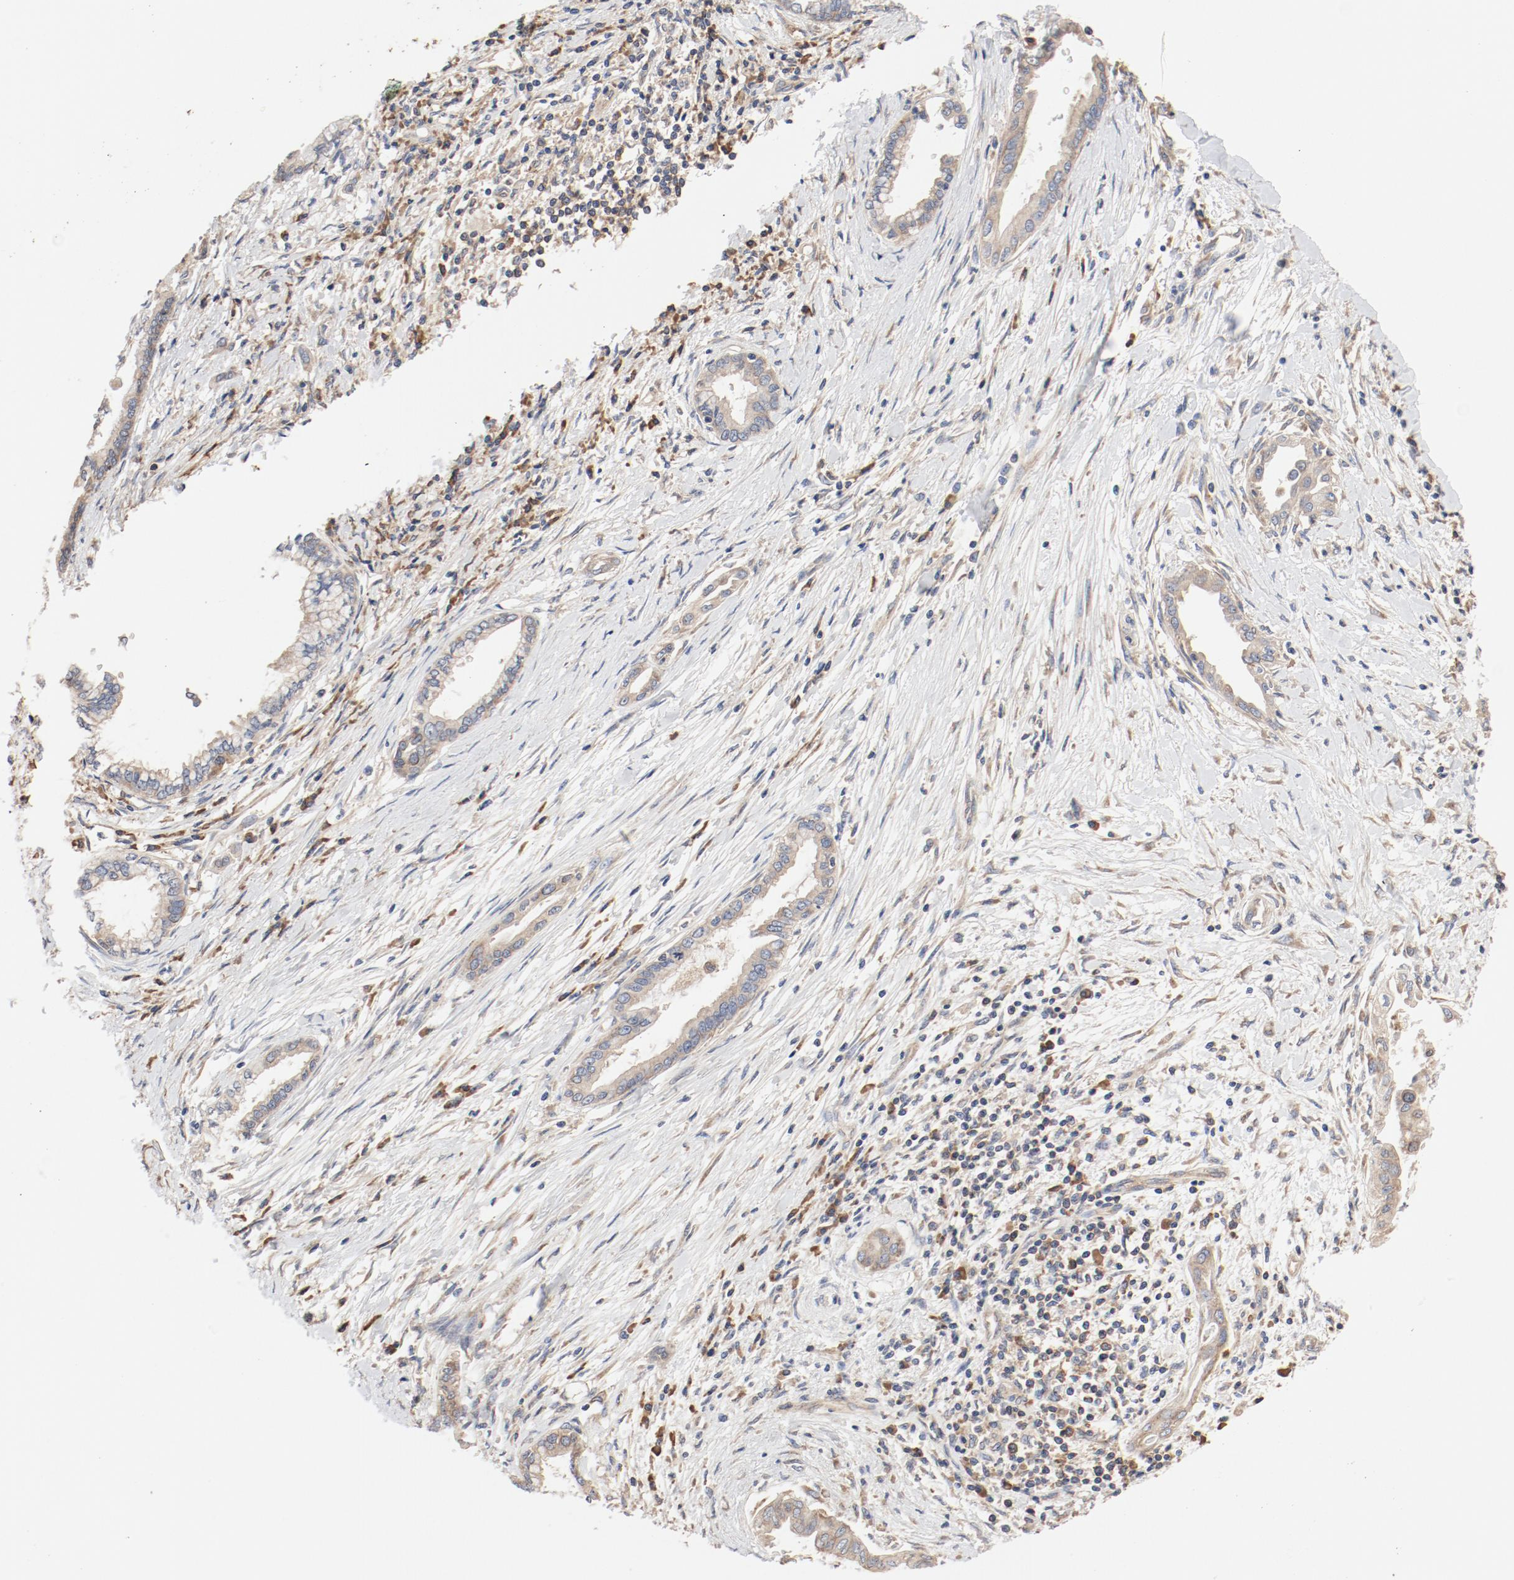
{"staining": {"intensity": "moderate", "quantity": ">75%", "location": "cytoplasmic/membranous"}, "tissue": "pancreatic cancer", "cell_type": "Tumor cells", "image_type": "cancer", "snomed": [{"axis": "morphology", "description": "Adenocarcinoma, NOS"}, {"axis": "topography", "description": "Pancreas"}], "caption": "An IHC photomicrograph of tumor tissue is shown. Protein staining in brown labels moderate cytoplasmic/membranous positivity in adenocarcinoma (pancreatic) within tumor cells.", "gene": "RPS6", "patient": {"sex": "female", "age": 64}}